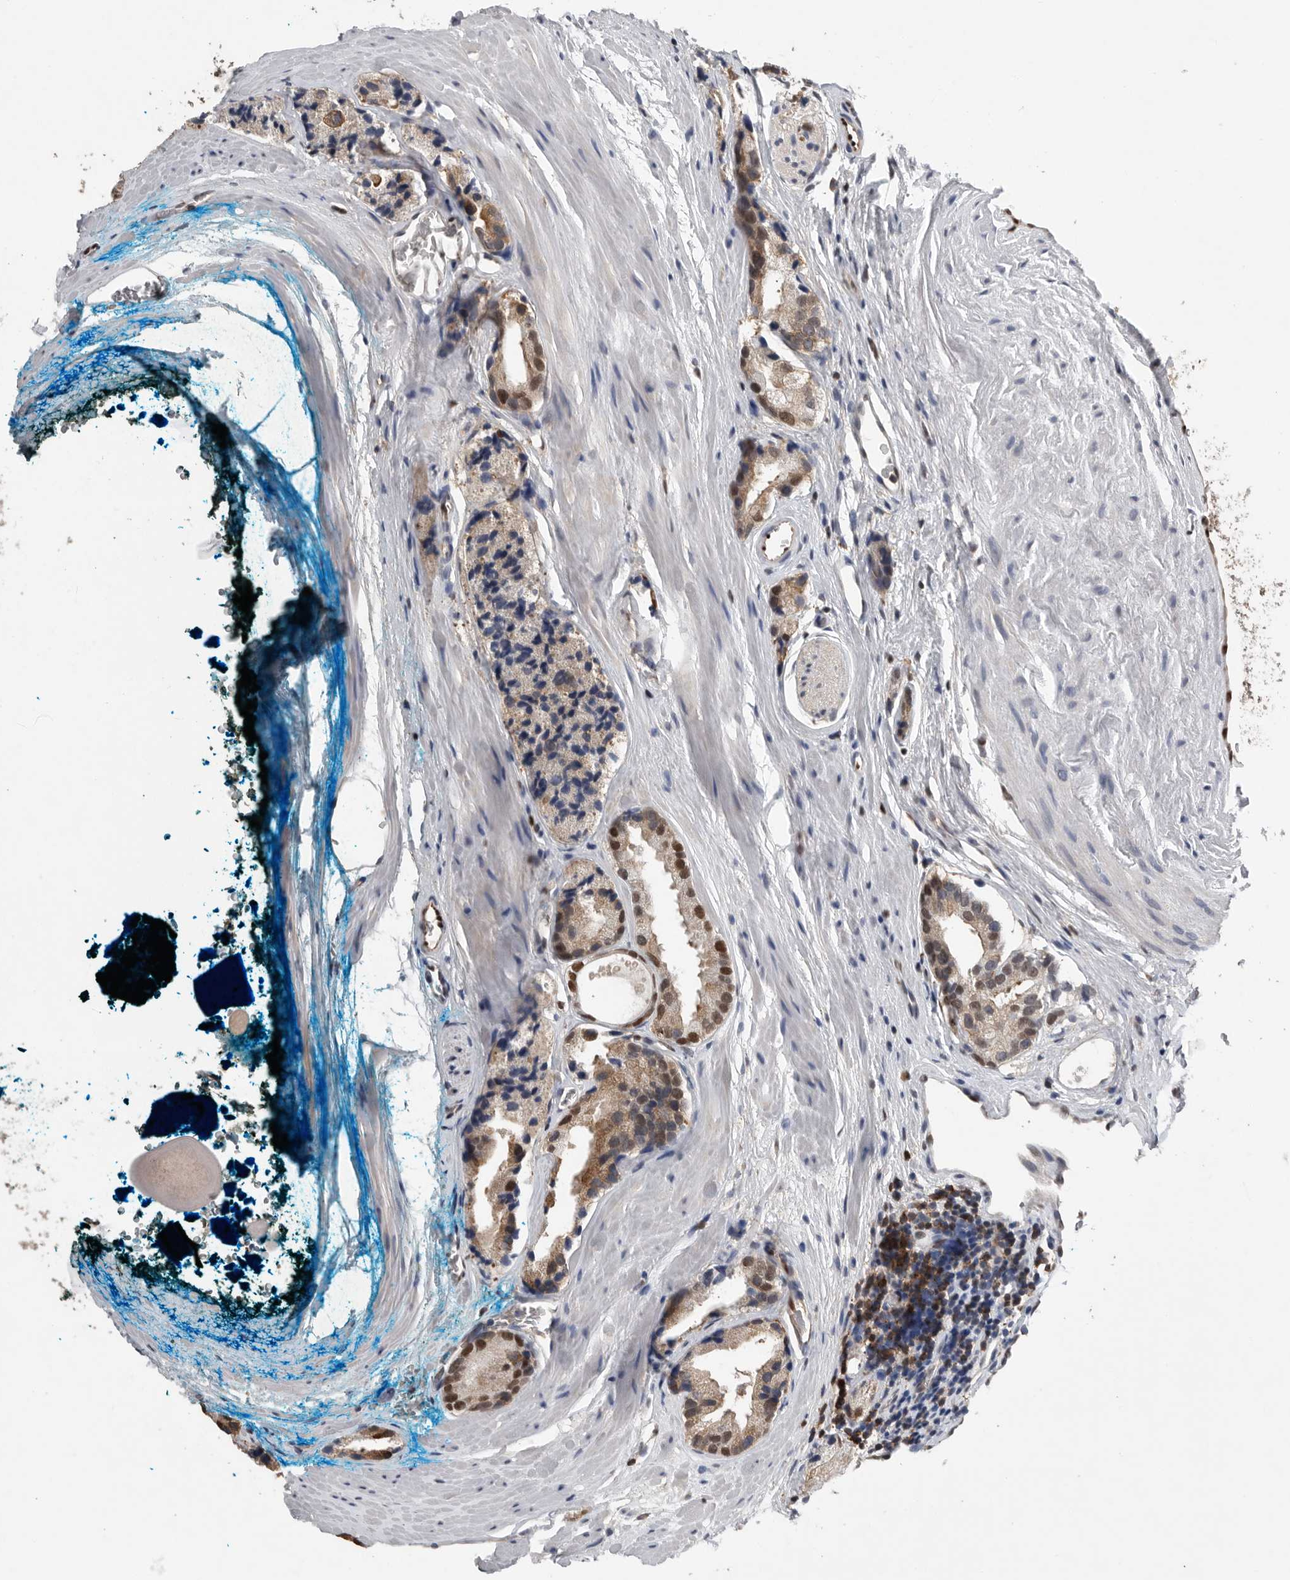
{"staining": {"intensity": "moderate", "quantity": ">75%", "location": "cytoplasmic/membranous,nuclear"}, "tissue": "prostate cancer", "cell_type": "Tumor cells", "image_type": "cancer", "snomed": [{"axis": "morphology", "description": "Adenocarcinoma, High grade"}, {"axis": "topography", "description": "Prostate"}], "caption": "A brown stain highlights moderate cytoplasmic/membranous and nuclear positivity of a protein in high-grade adenocarcinoma (prostate) tumor cells.", "gene": "PDCD4", "patient": {"sex": "male", "age": 63}}